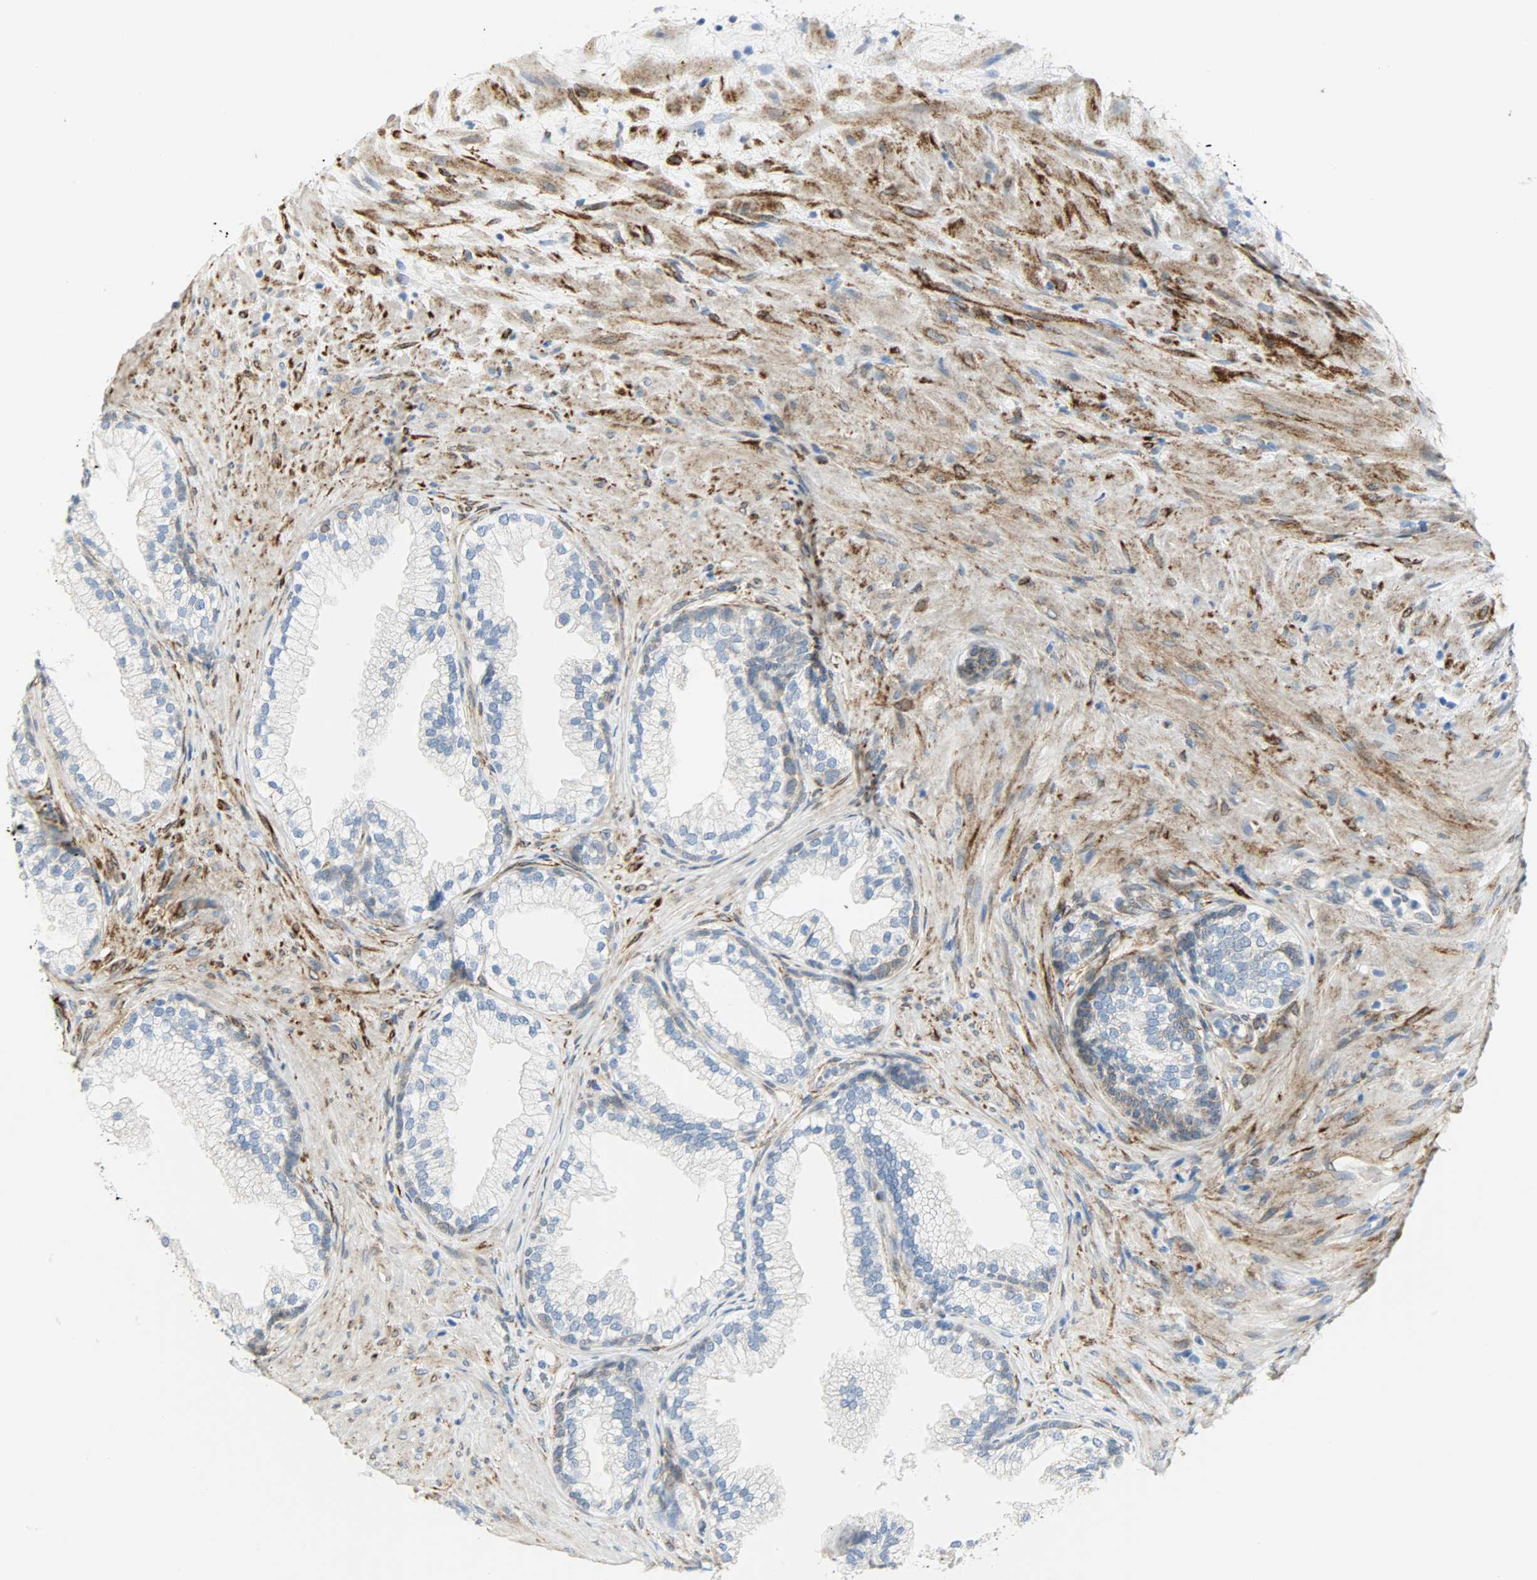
{"staining": {"intensity": "negative", "quantity": "none", "location": "none"}, "tissue": "prostate", "cell_type": "Glandular cells", "image_type": "normal", "snomed": [{"axis": "morphology", "description": "Normal tissue, NOS"}, {"axis": "topography", "description": "Prostate"}], "caption": "This histopathology image is of normal prostate stained with immunohistochemistry (IHC) to label a protein in brown with the nuclei are counter-stained blue. There is no positivity in glandular cells.", "gene": "PKD2", "patient": {"sex": "male", "age": 76}}